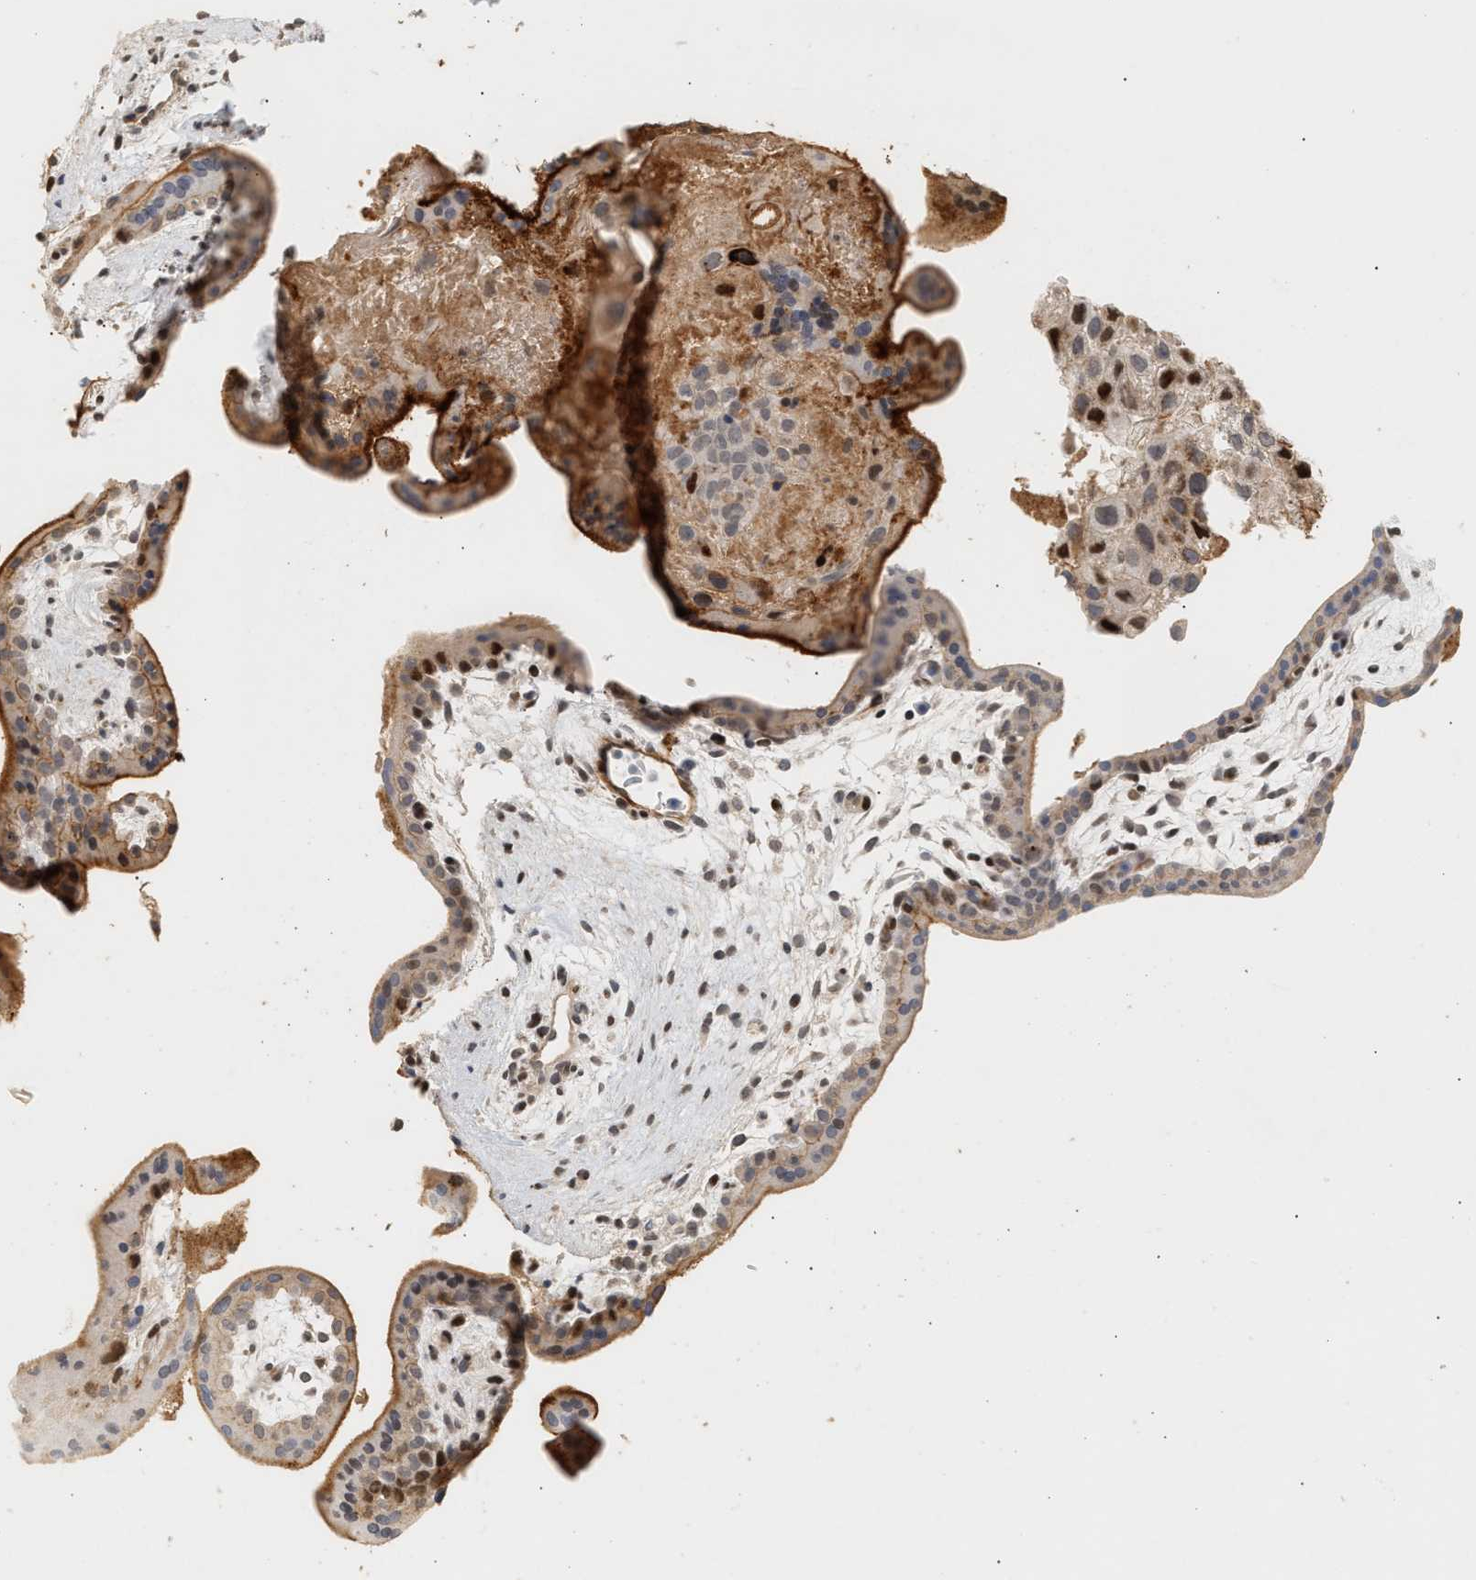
{"staining": {"intensity": "strong", "quantity": "<25%", "location": "nuclear"}, "tissue": "placenta", "cell_type": "Decidual cells", "image_type": "normal", "snomed": [{"axis": "morphology", "description": "Normal tissue, NOS"}, {"axis": "topography", "description": "Placenta"}], "caption": "A micrograph of human placenta stained for a protein exhibits strong nuclear brown staining in decidual cells.", "gene": "PLXND1", "patient": {"sex": "female", "age": 35}}